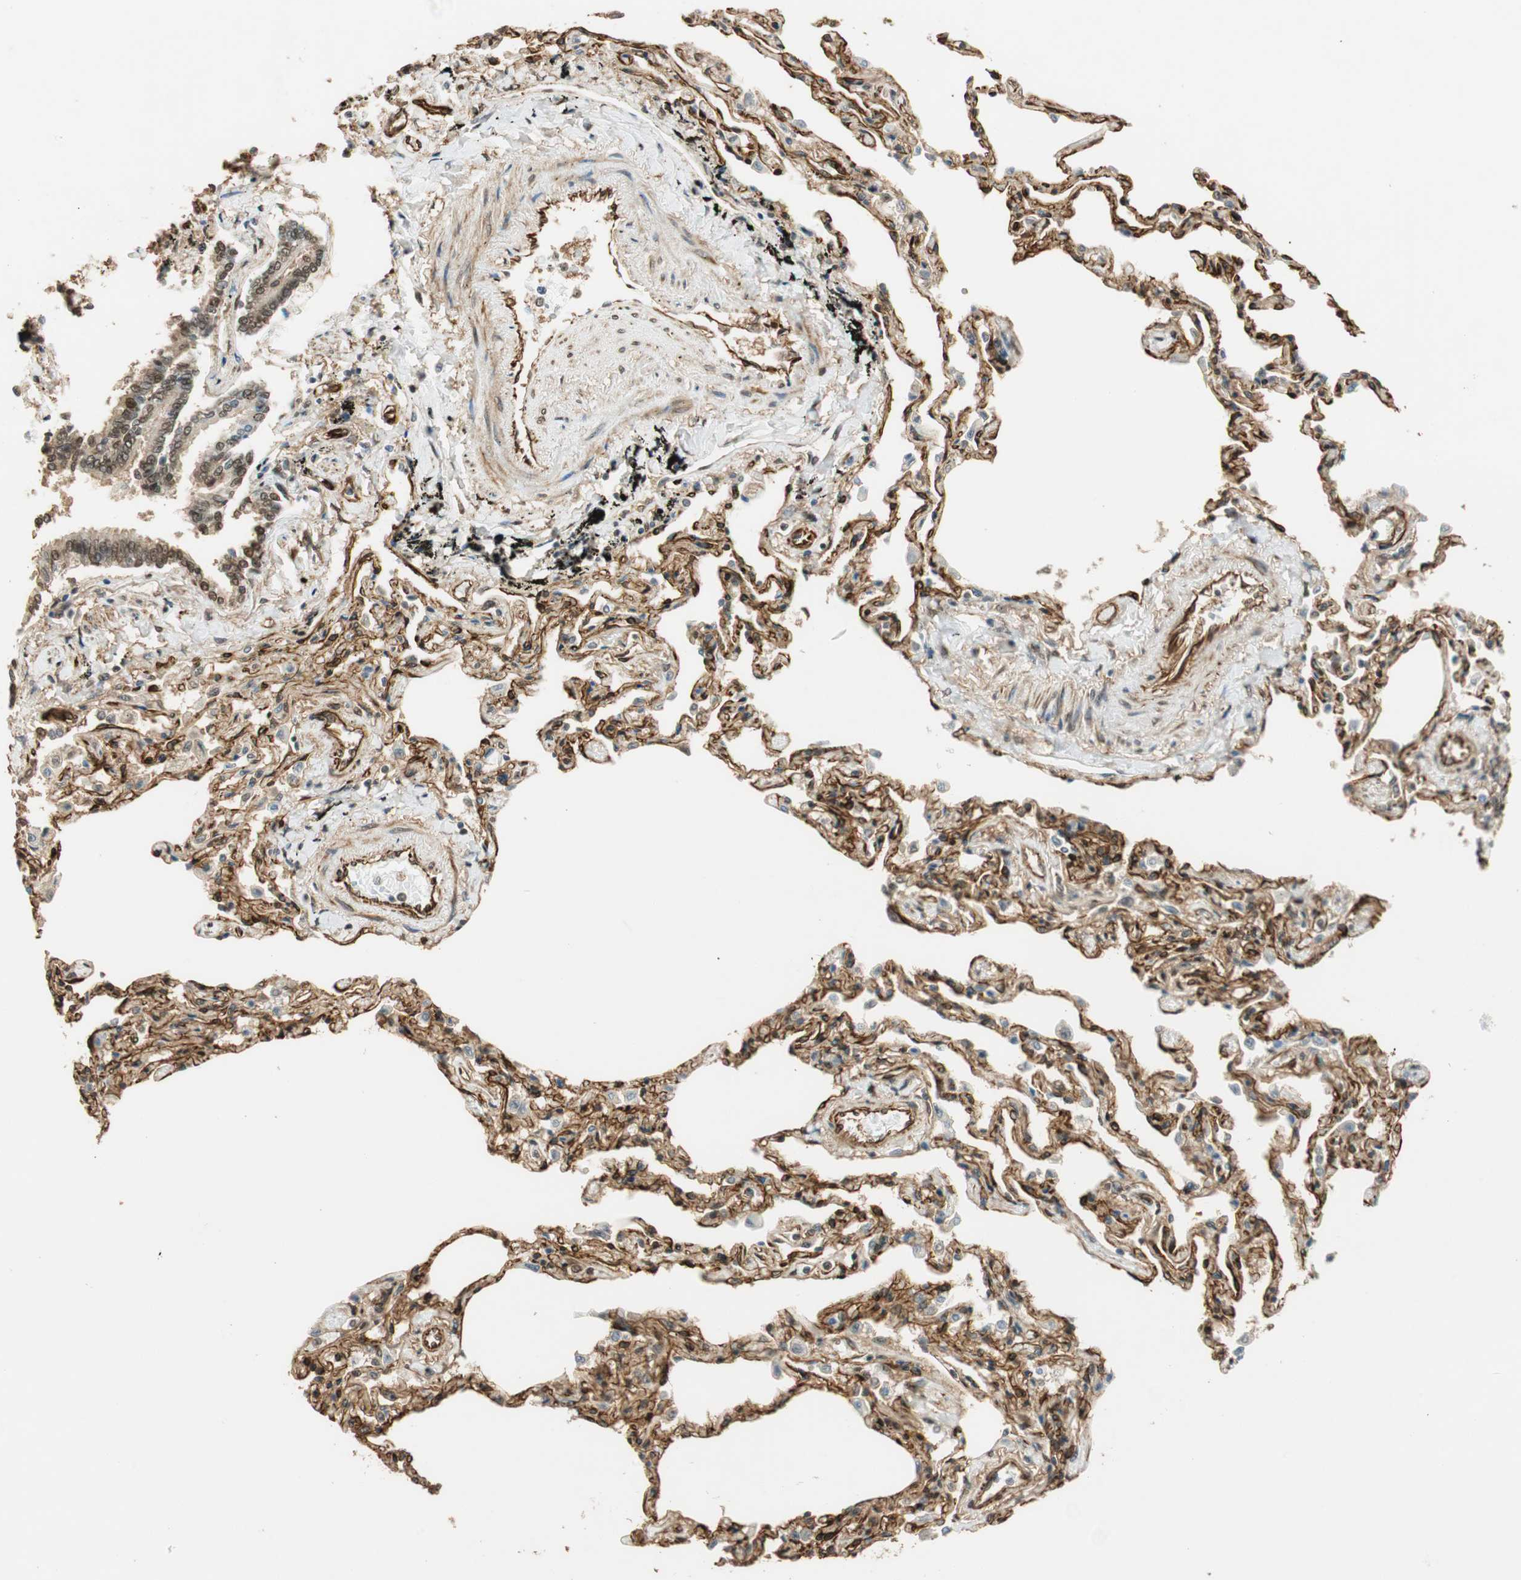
{"staining": {"intensity": "strong", "quantity": ">75%", "location": "cytoplasmic/membranous,nuclear"}, "tissue": "bronchus", "cell_type": "Respiratory epithelial cells", "image_type": "normal", "snomed": [{"axis": "morphology", "description": "Normal tissue, NOS"}, {"axis": "topography", "description": "Lung"}], "caption": "Human bronchus stained with a brown dye exhibits strong cytoplasmic/membranous,nuclear positive staining in about >75% of respiratory epithelial cells.", "gene": "NES", "patient": {"sex": "male", "age": 64}}